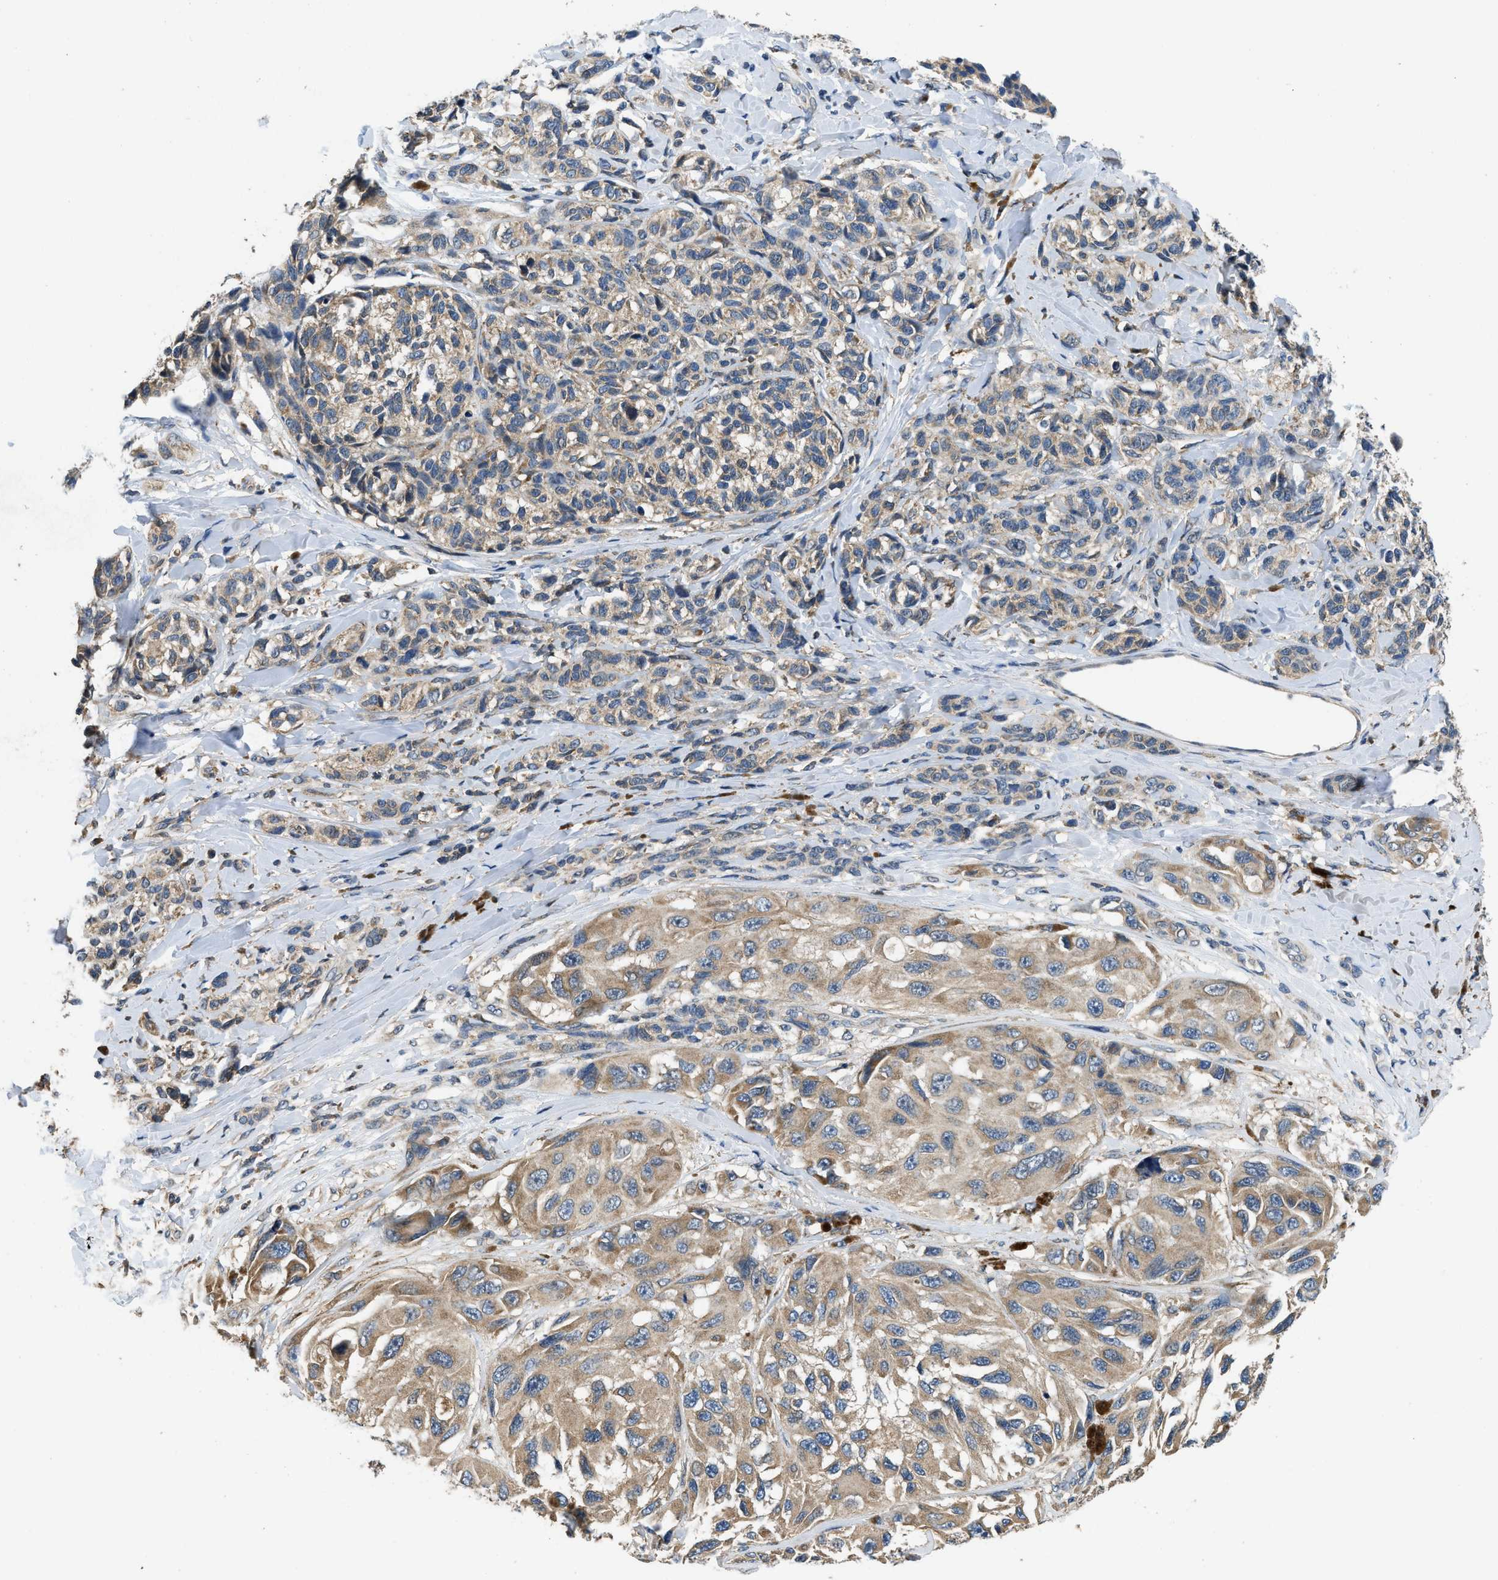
{"staining": {"intensity": "weak", "quantity": ">75%", "location": "cytoplasmic/membranous"}, "tissue": "melanoma", "cell_type": "Tumor cells", "image_type": "cancer", "snomed": [{"axis": "morphology", "description": "Malignant melanoma, NOS"}, {"axis": "topography", "description": "Skin"}], "caption": "A brown stain highlights weak cytoplasmic/membranous expression of a protein in human melanoma tumor cells.", "gene": "SSH2", "patient": {"sex": "female", "age": 73}}